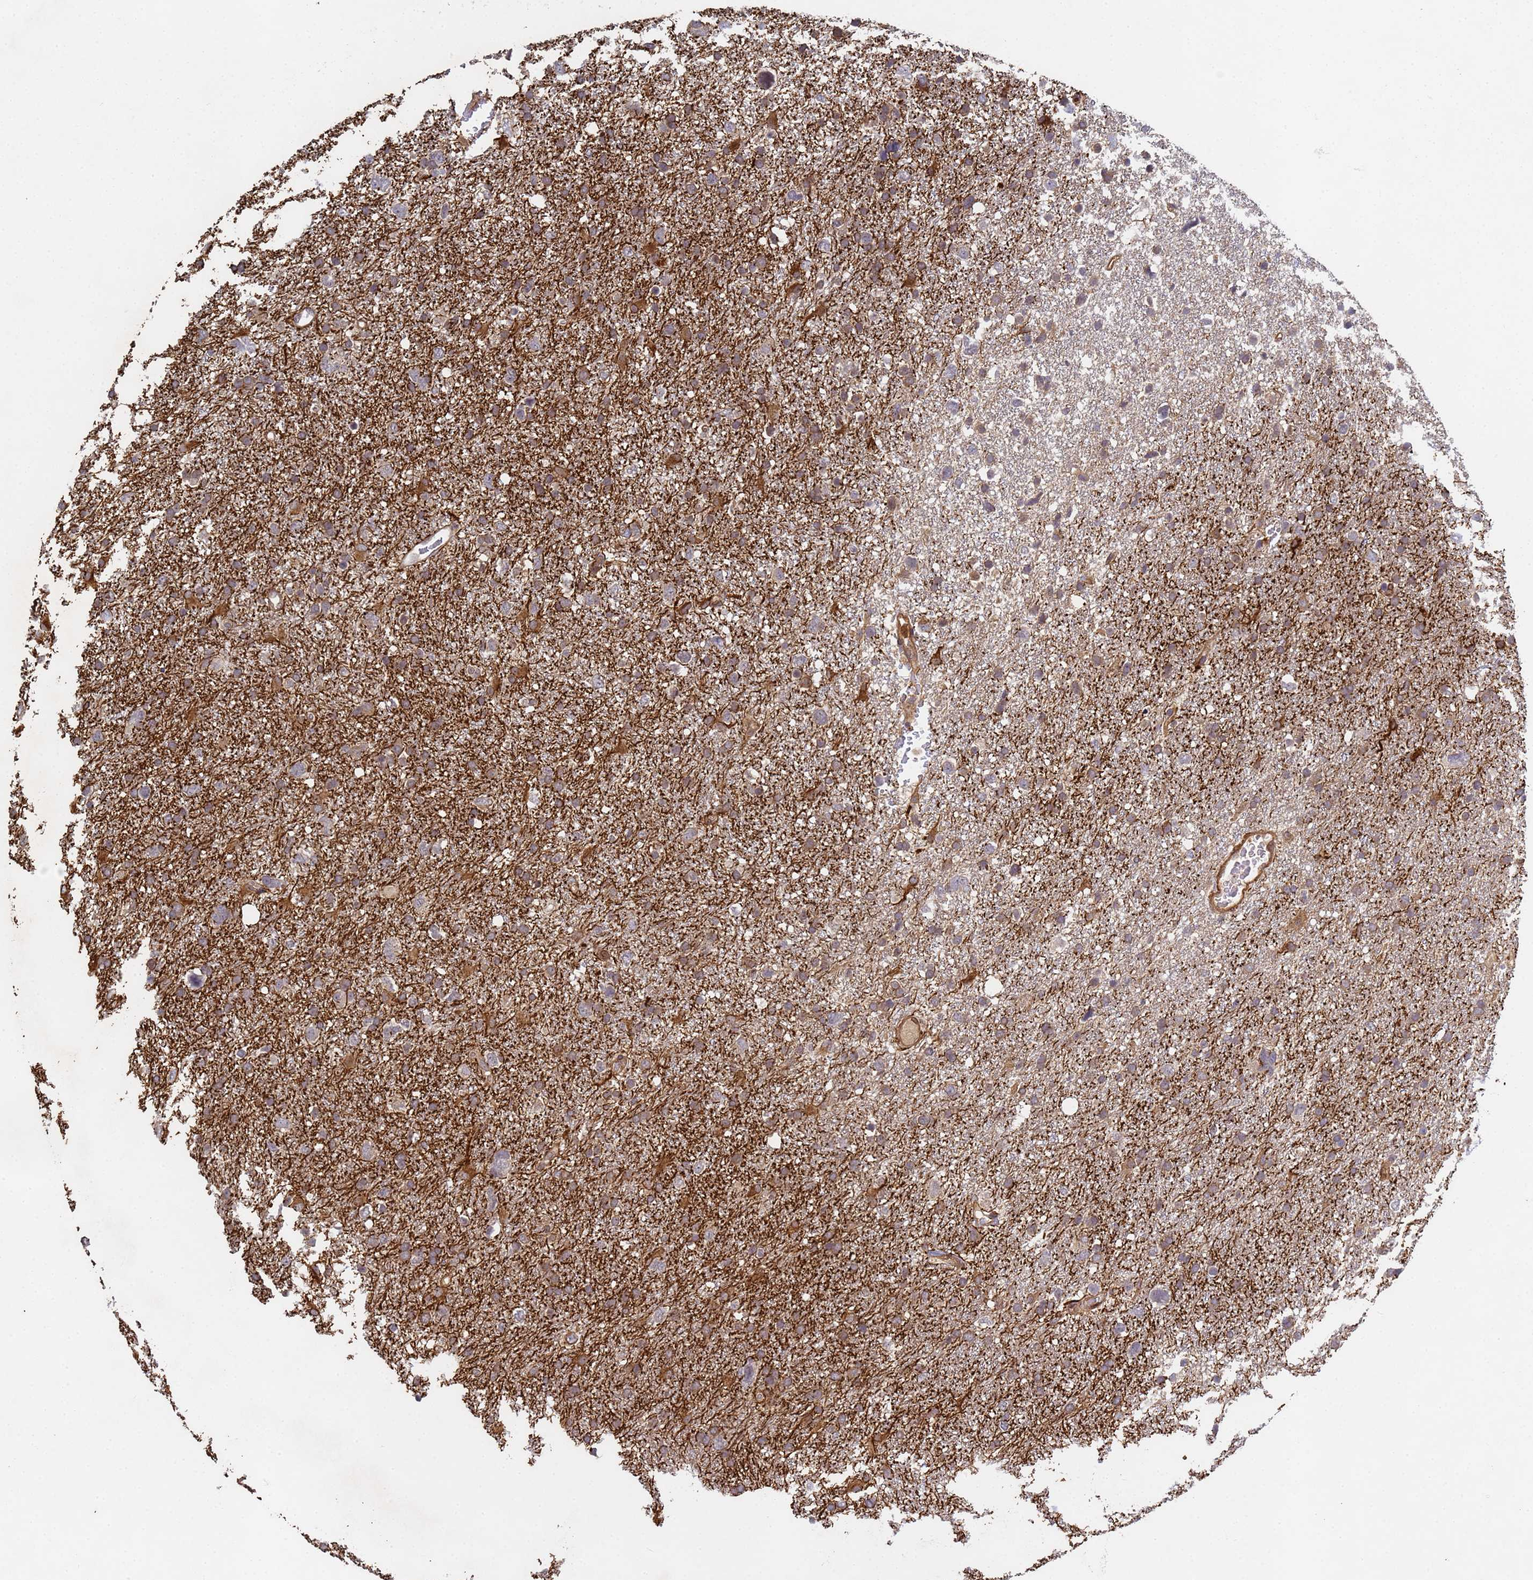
{"staining": {"intensity": "moderate", "quantity": ">75%", "location": "cytoplasmic/membranous"}, "tissue": "glioma", "cell_type": "Tumor cells", "image_type": "cancer", "snomed": [{"axis": "morphology", "description": "Glioma, malignant, High grade"}, {"axis": "topography", "description": "Brain"}], "caption": "Tumor cells display medium levels of moderate cytoplasmic/membranous expression in about >75% of cells in glioma. (DAB (3,3'-diaminobenzidine) IHC, brown staining for protein, blue staining for nuclei).", "gene": "C8orf34", "patient": {"sex": "male", "age": 61}}